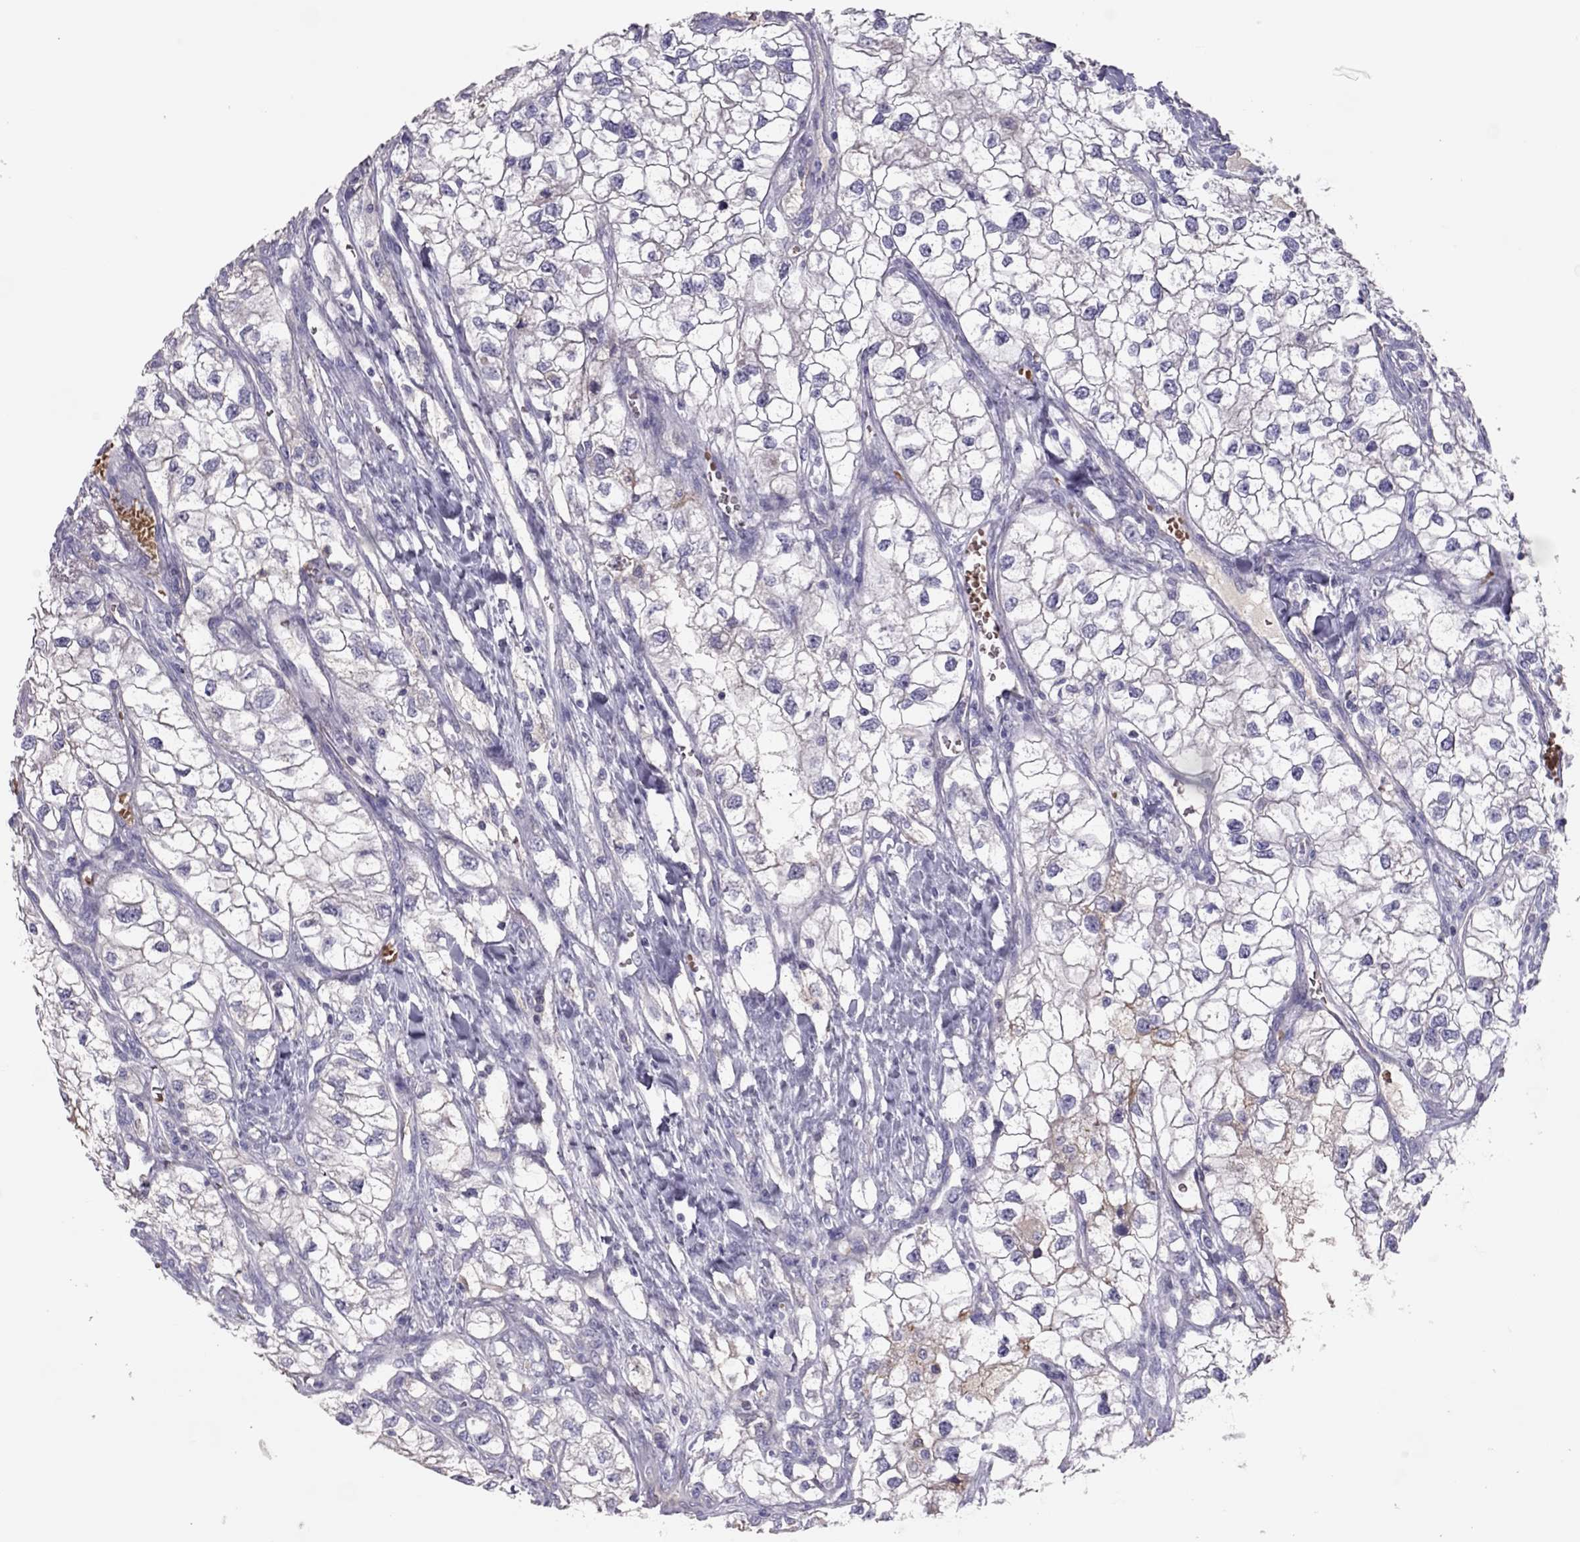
{"staining": {"intensity": "negative", "quantity": "none", "location": "none"}, "tissue": "renal cancer", "cell_type": "Tumor cells", "image_type": "cancer", "snomed": [{"axis": "morphology", "description": "Adenocarcinoma, NOS"}, {"axis": "topography", "description": "Kidney"}], "caption": "Renal cancer was stained to show a protein in brown. There is no significant expression in tumor cells.", "gene": "RHD", "patient": {"sex": "male", "age": 59}}